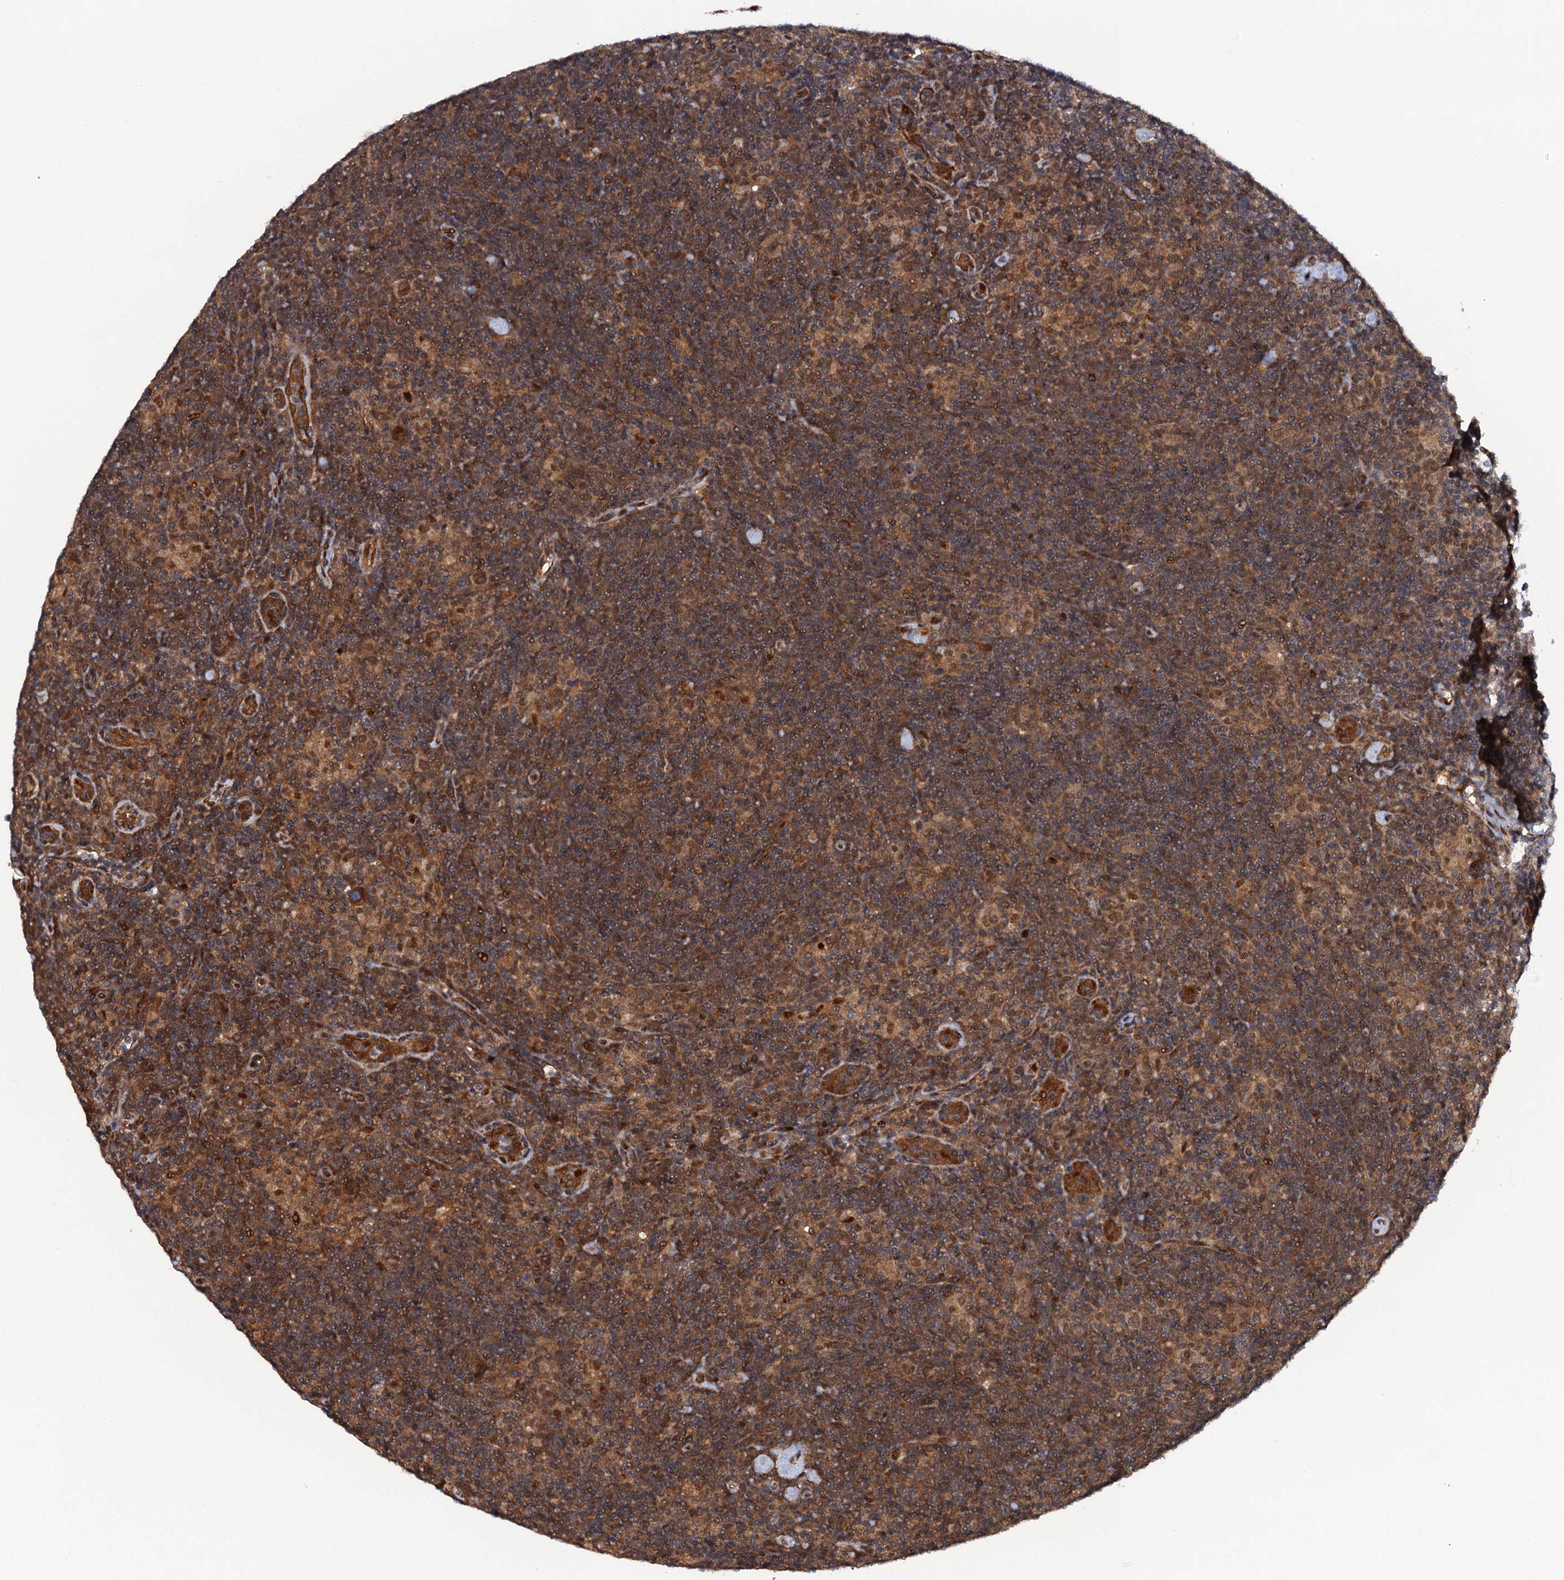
{"staining": {"intensity": "moderate", "quantity": ">75%", "location": "cytoplasmic/membranous,nuclear"}, "tissue": "lymphoma", "cell_type": "Tumor cells", "image_type": "cancer", "snomed": [{"axis": "morphology", "description": "Hodgkin's disease, NOS"}, {"axis": "topography", "description": "Lymph node"}], "caption": "A high-resolution micrograph shows IHC staining of Hodgkin's disease, which reveals moderate cytoplasmic/membranous and nuclear staining in approximately >75% of tumor cells.", "gene": "CDC23", "patient": {"sex": "female", "age": 57}}